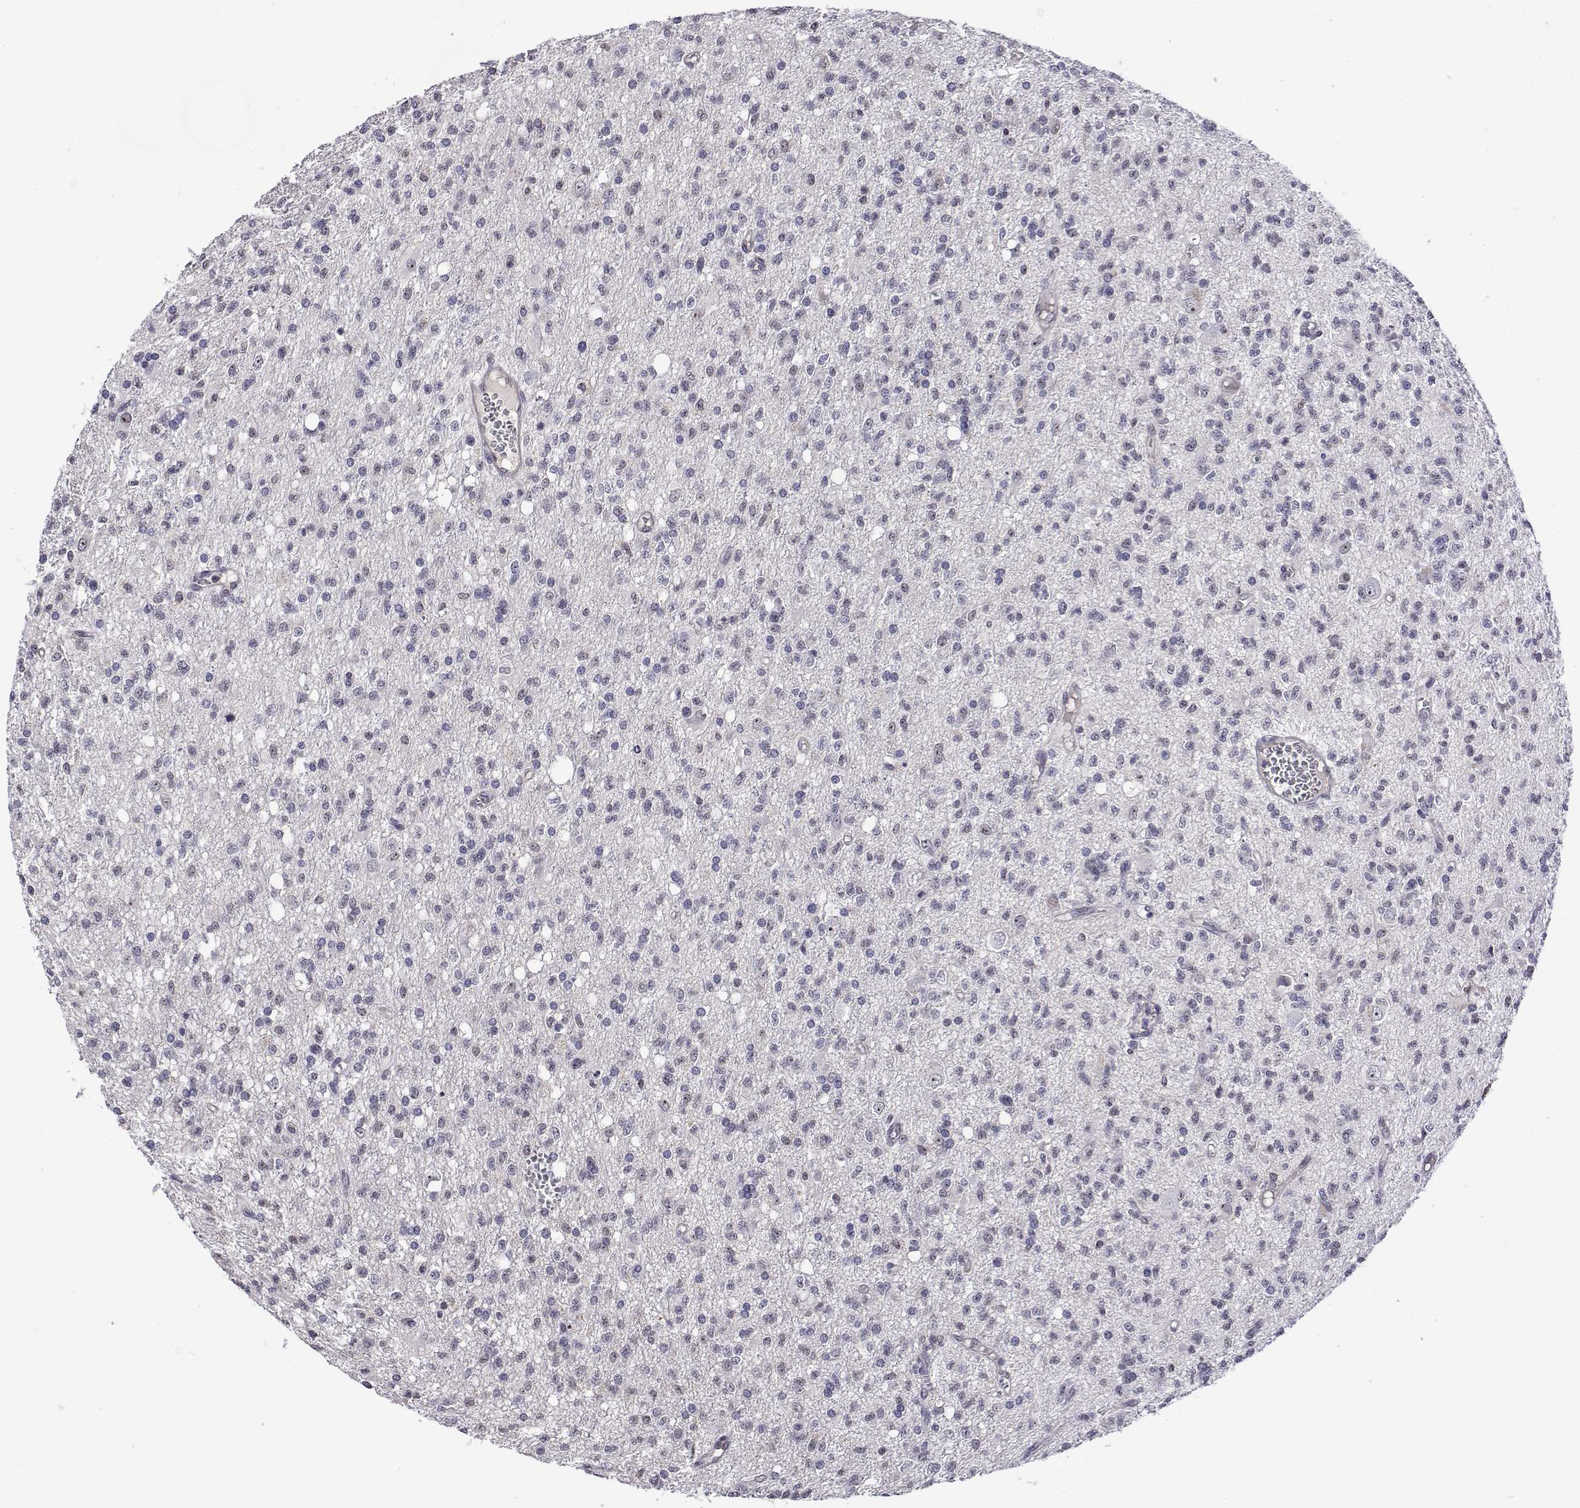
{"staining": {"intensity": "negative", "quantity": "none", "location": "none"}, "tissue": "glioma", "cell_type": "Tumor cells", "image_type": "cancer", "snomed": [{"axis": "morphology", "description": "Glioma, malignant, Low grade"}, {"axis": "topography", "description": "Brain"}], "caption": "A micrograph of malignant glioma (low-grade) stained for a protein reveals no brown staining in tumor cells.", "gene": "NHP2", "patient": {"sex": "male", "age": 64}}